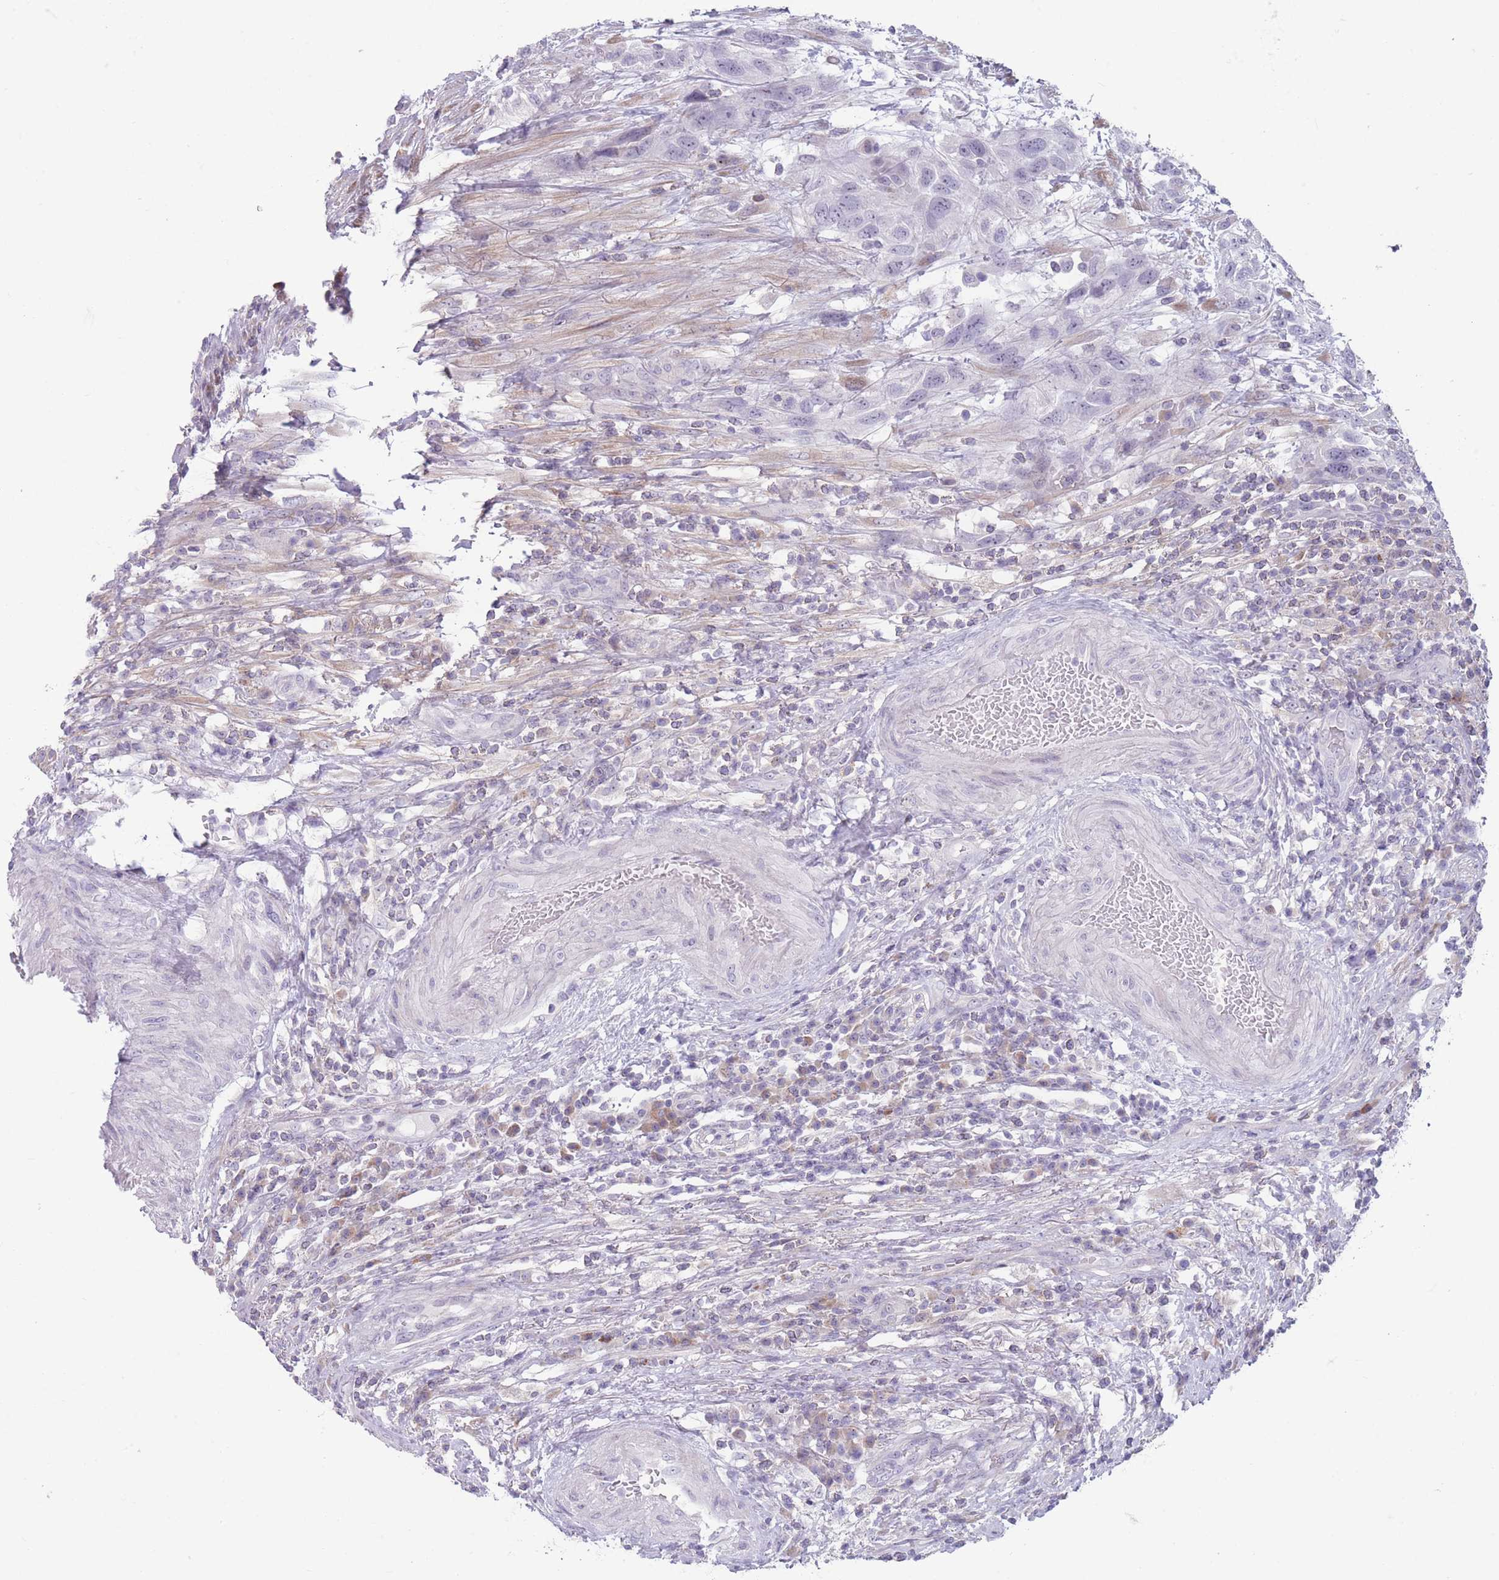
{"staining": {"intensity": "negative", "quantity": "none", "location": "none"}, "tissue": "urothelial cancer", "cell_type": "Tumor cells", "image_type": "cancer", "snomed": [{"axis": "morphology", "description": "Urothelial carcinoma, High grade"}, {"axis": "topography", "description": "Urinary bladder"}], "caption": "Protein analysis of urothelial cancer demonstrates no significant expression in tumor cells.", "gene": "PAIP2B", "patient": {"sex": "female", "age": 70}}